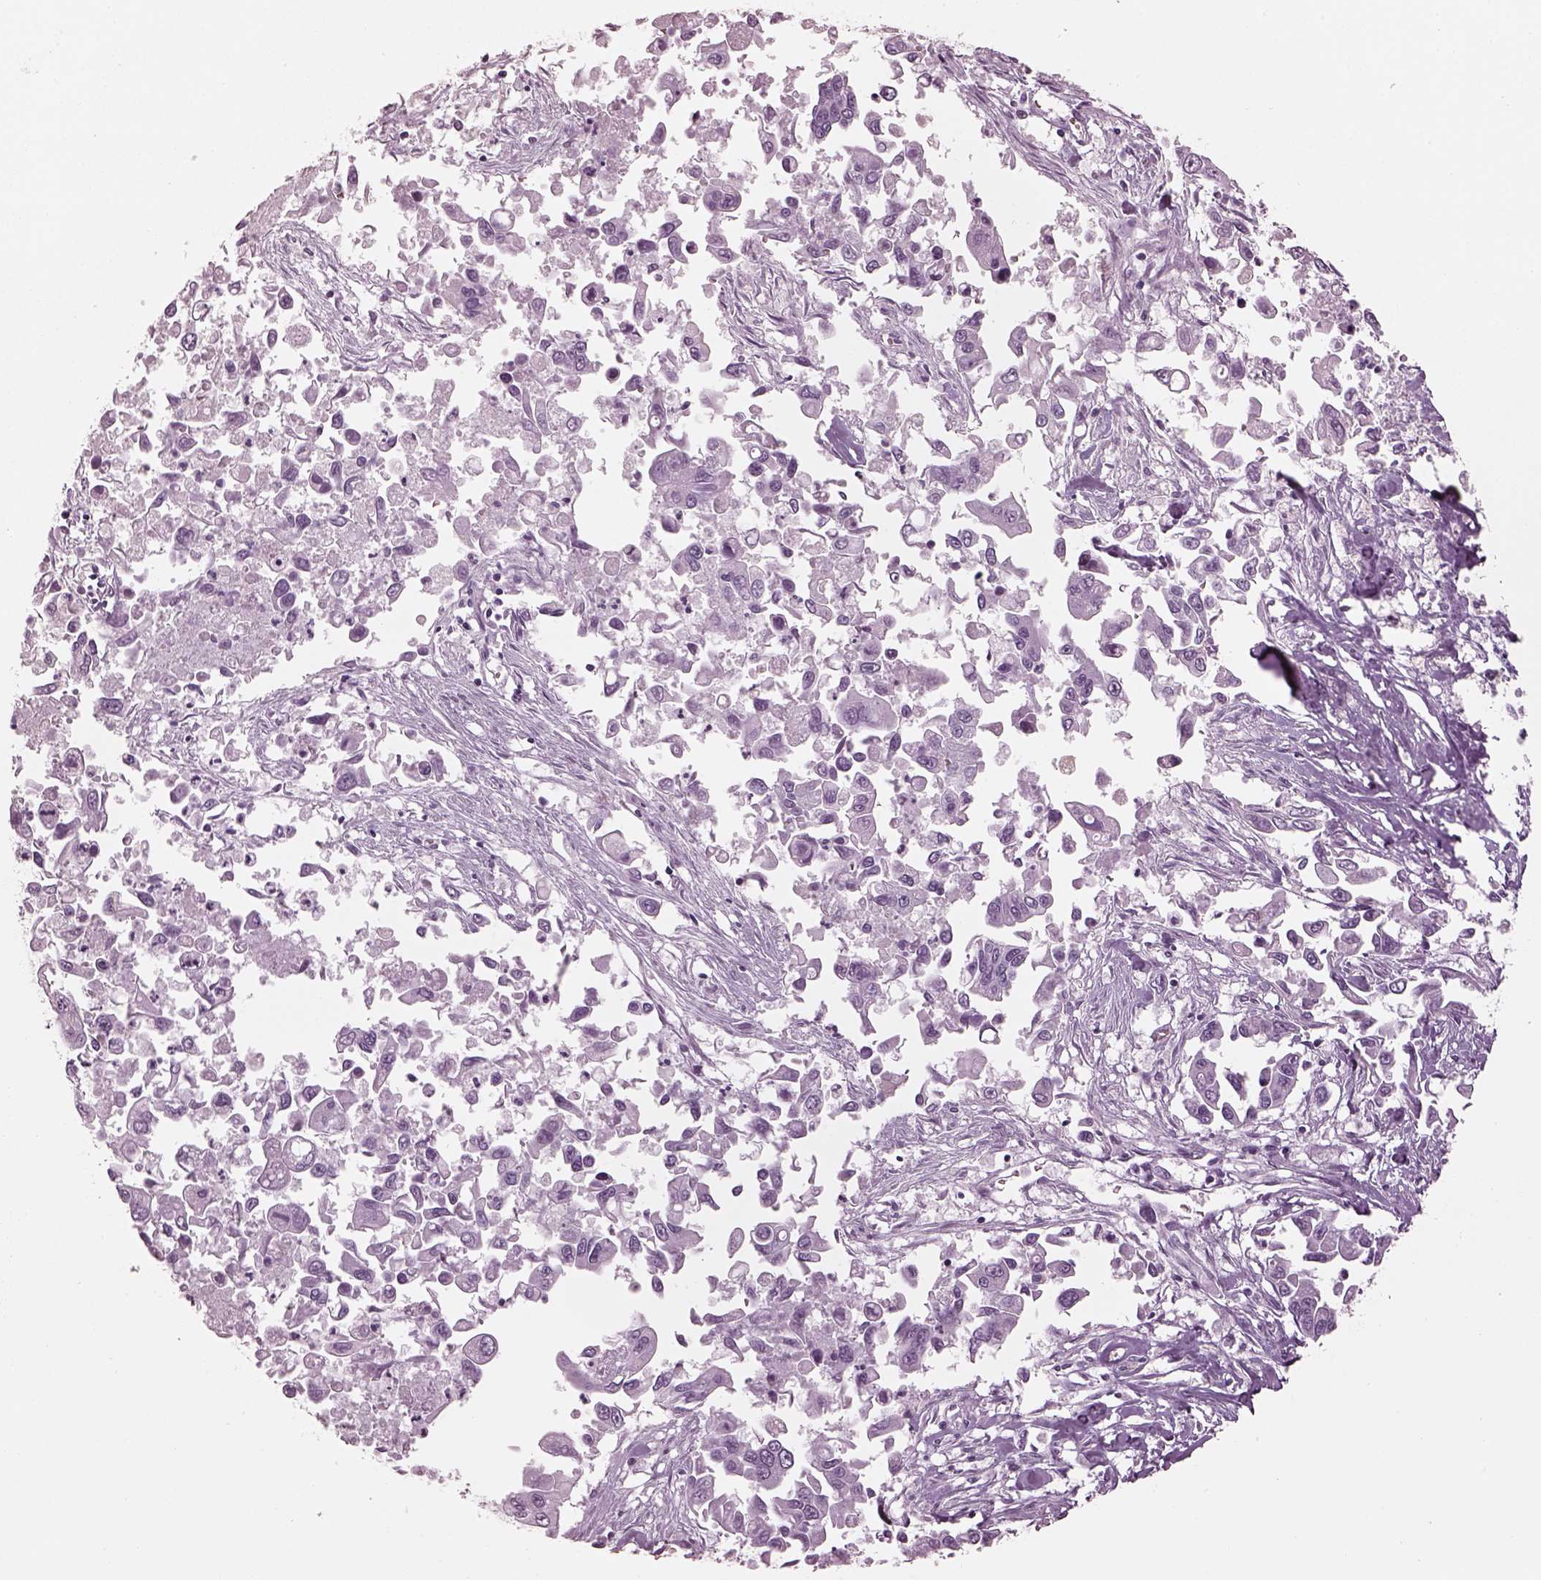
{"staining": {"intensity": "negative", "quantity": "none", "location": "none"}, "tissue": "pancreatic cancer", "cell_type": "Tumor cells", "image_type": "cancer", "snomed": [{"axis": "morphology", "description": "Adenocarcinoma, NOS"}, {"axis": "topography", "description": "Pancreas"}], "caption": "An immunohistochemistry histopathology image of pancreatic cancer is shown. There is no staining in tumor cells of pancreatic cancer.", "gene": "OPN4", "patient": {"sex": "female", "age": 83}}